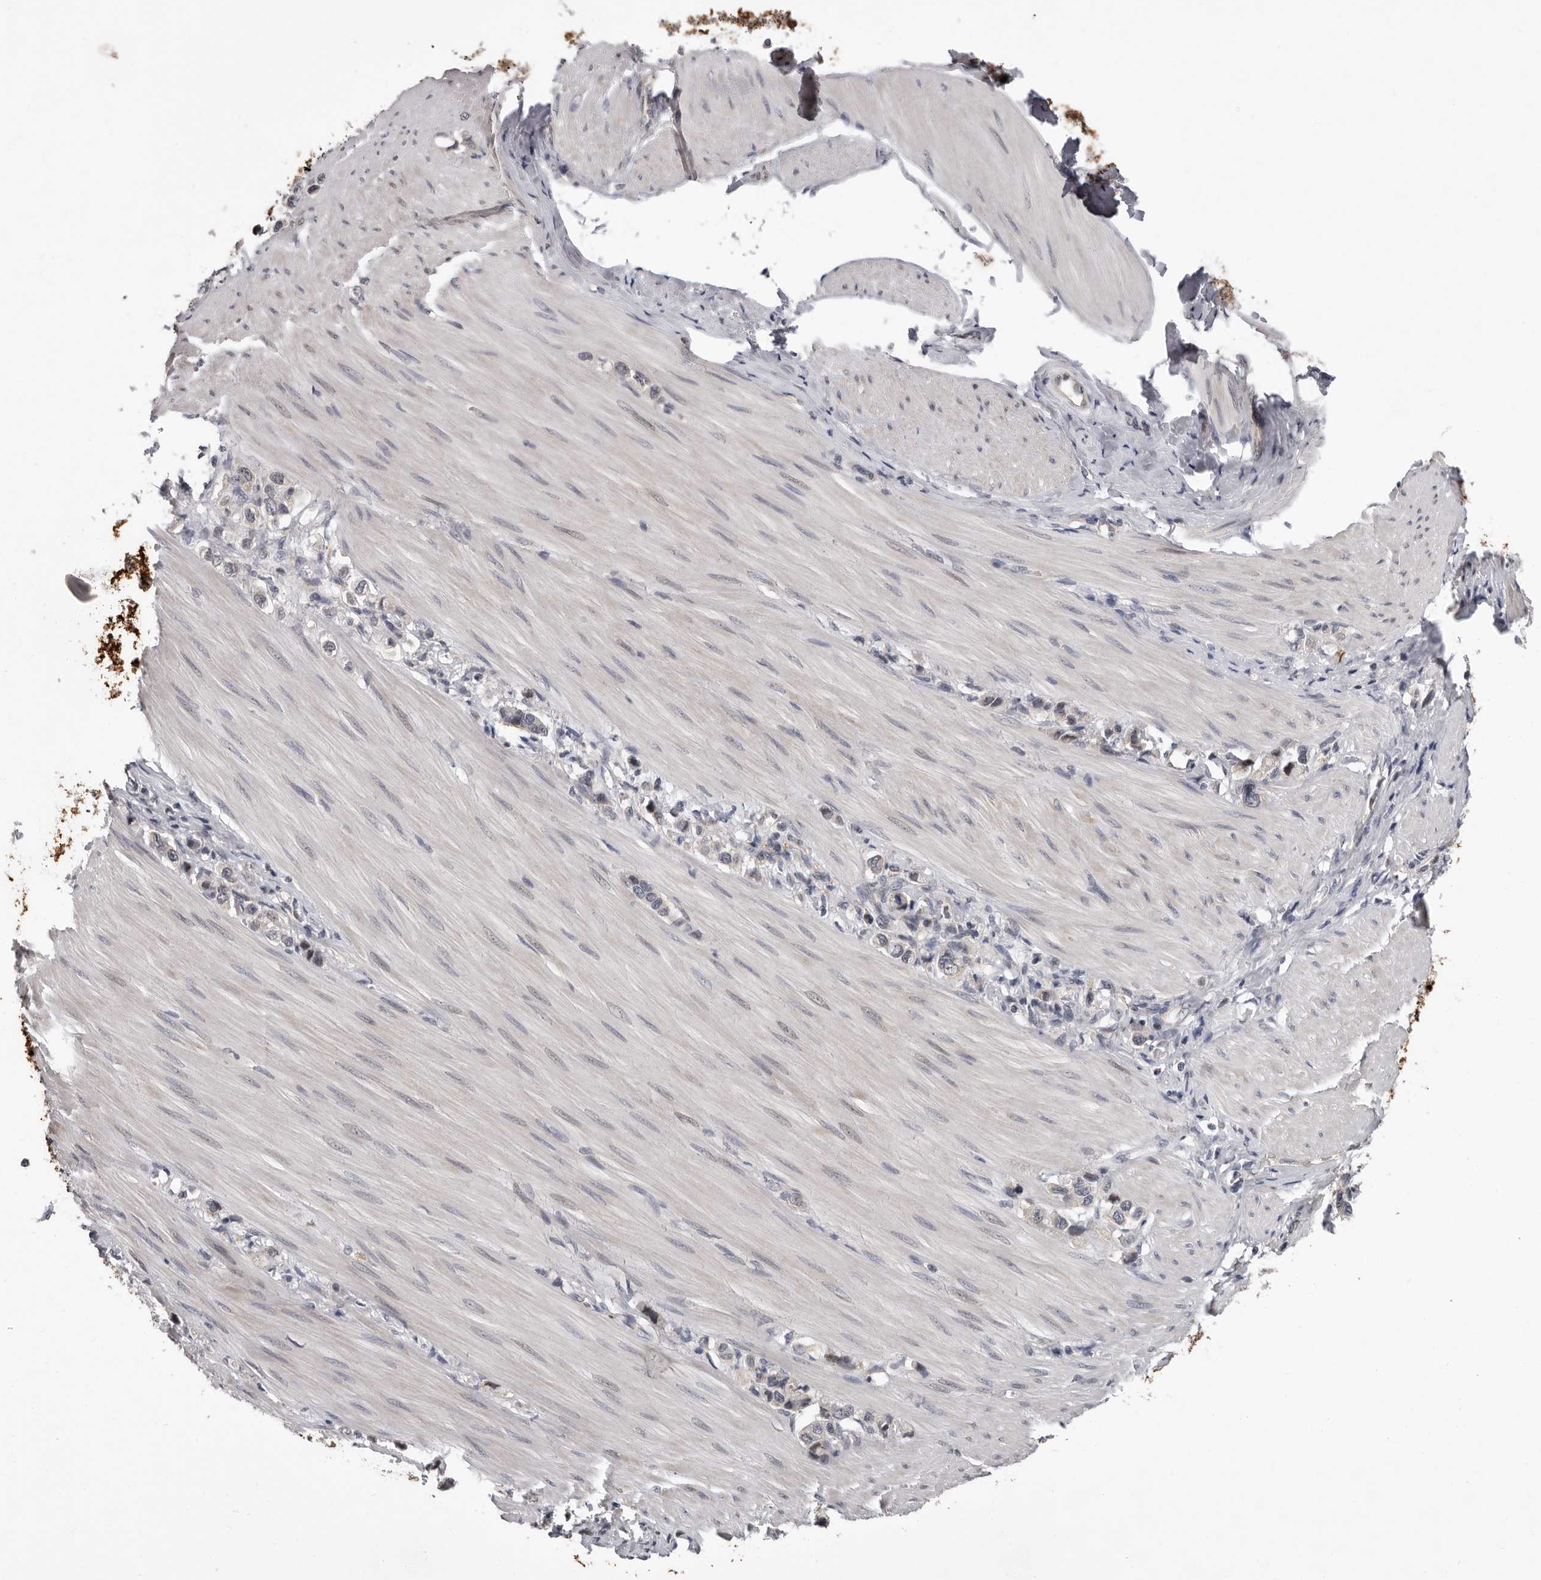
{"staining": {"intensity": "weak", "quantity": "<25%", "location": "cytoplasmic/membranous"}, "tissue": "stomach cancer", "cell_type": "Tumor cells", "image_type": "cancer", "snomed": [{"axis": "morphology", "description": "Adenocarcinoma, NOS"}, {"axis": "topography", "description": "Stomach"}], "caption": "Photomicrograph shows no significant protein staining in tumor cells of stomach cancer (adenocarcinoma).", "gene": "MED8", "patient": {"sex": "female", "age": 65}}